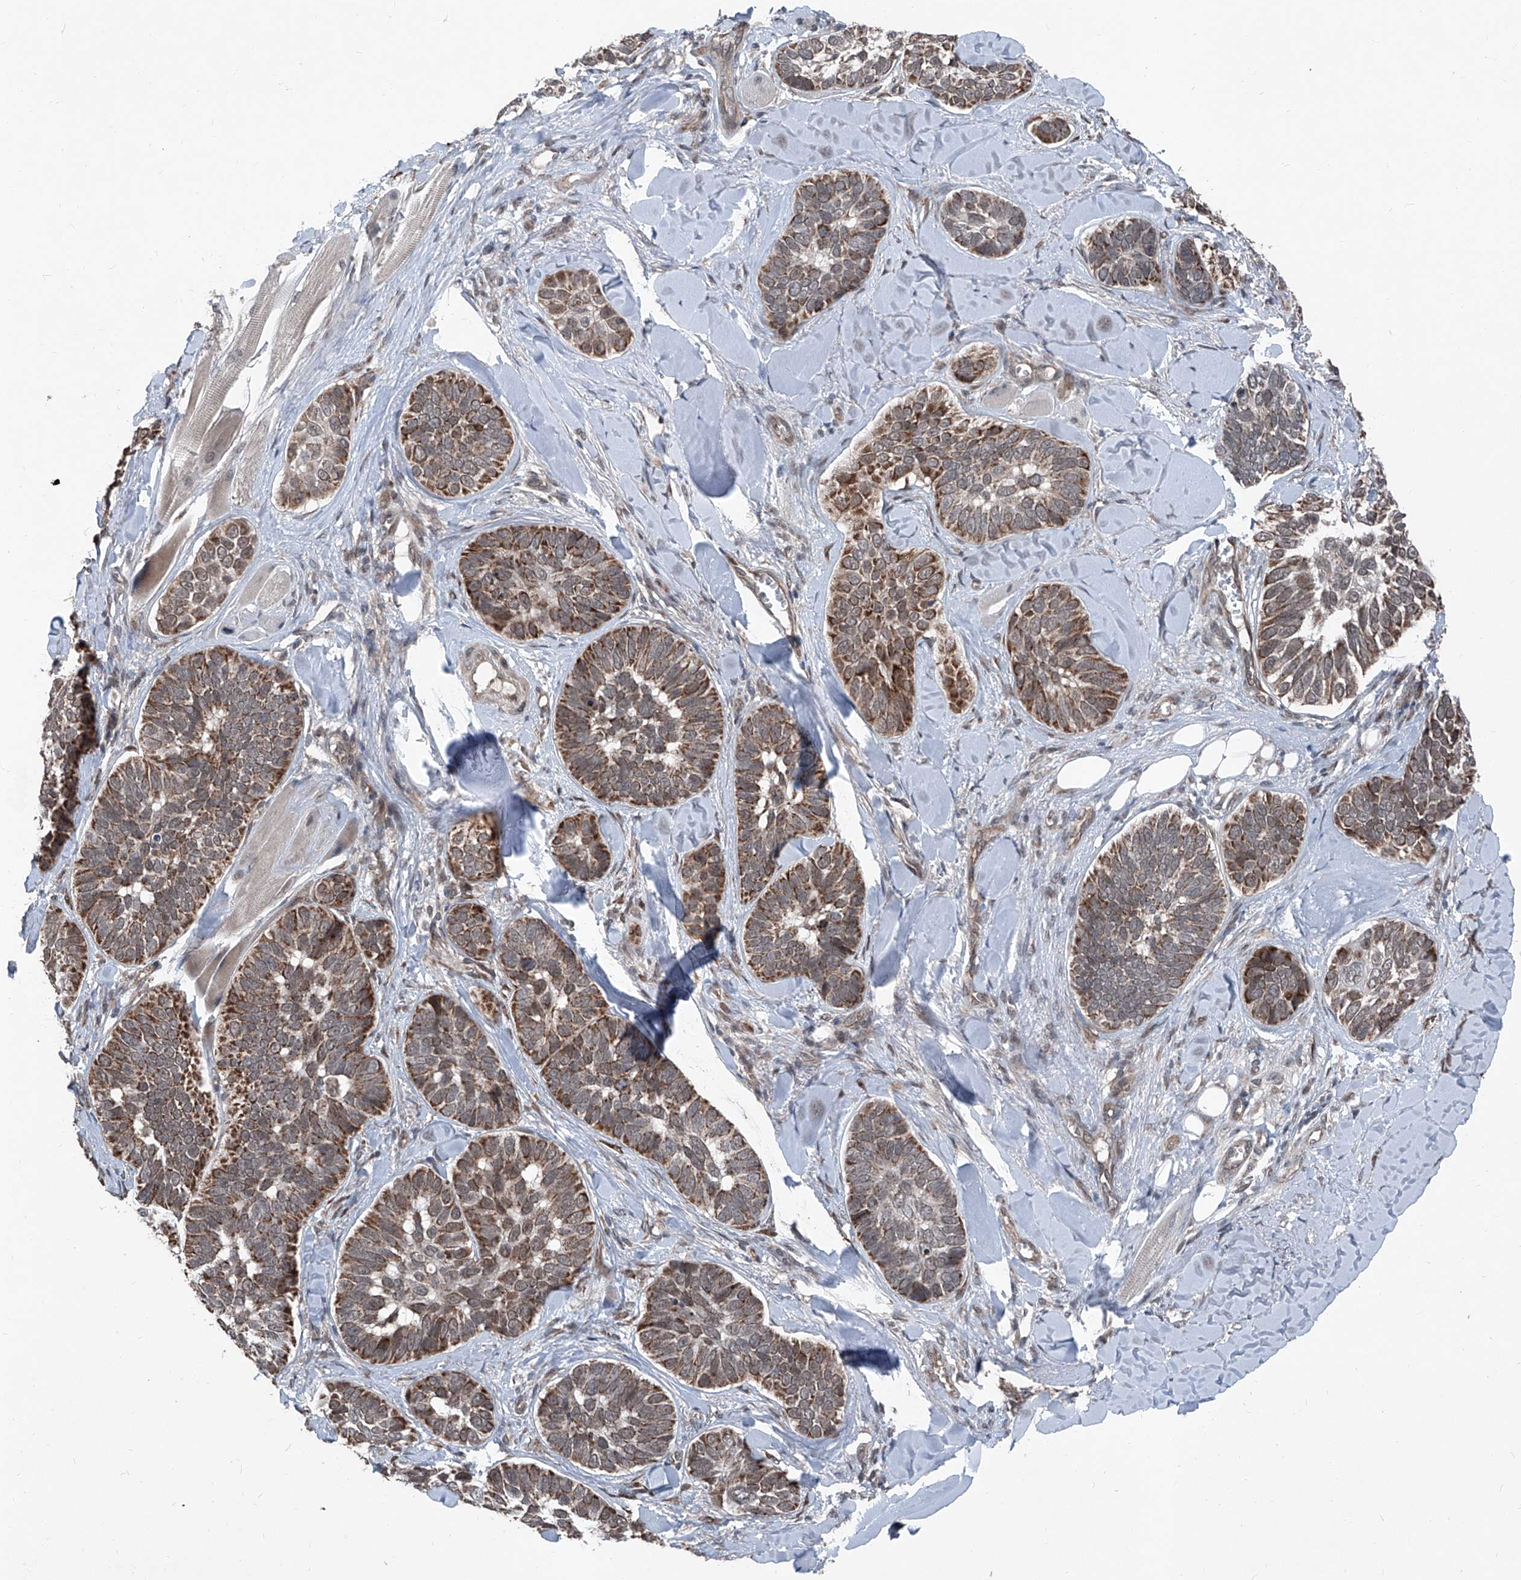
{"staining": {"intensity": "moderate", "quantity": ">75%", "location": "cytoplasmic/membranous"}, "tissue": "skin cancer", "cell_type": "Tumor cells", "image_type": "cancer", "snomed": [{"axis": "morphology", "description": "Basal cell carcinoma"}, {"axis": "topography", "description": "Skin"}], "caption": "Skin cancer was stained to show a protein in brown. There is medium levels of moderate cytoplasmic/membranous expression in approximately >75% of tumor cells.", "gene": "COA7", "patient": {"sex": "male", "age": 62}}